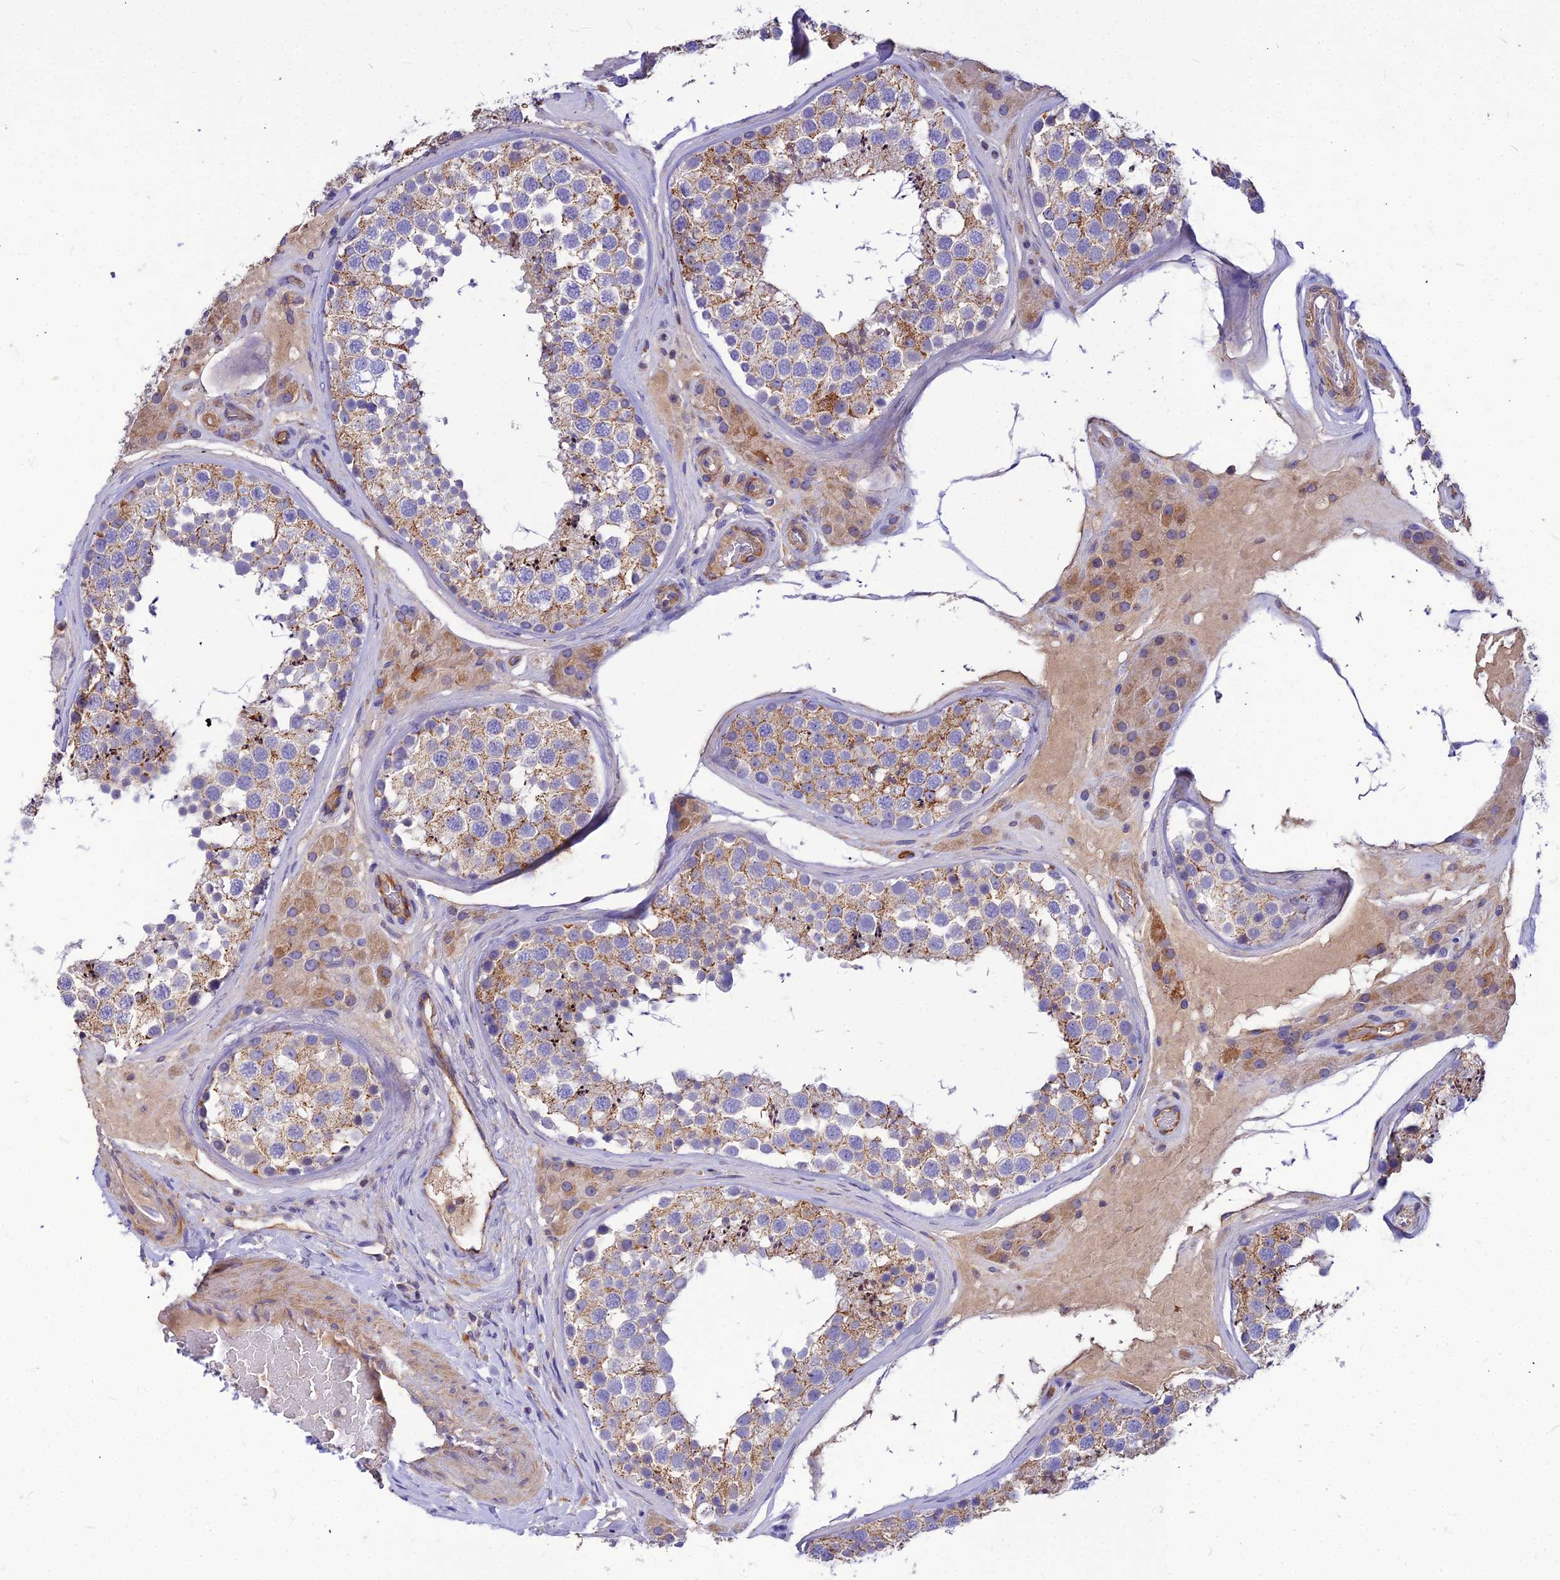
{"staining": {"intensity": "moderate", "quantity": "25%-75%", "location": "cytoplasmic/membranous"}, "tissue": "testis", "cell_type": "Cells in seminiferous ducts", "image_type": "normal", "snomed": [{"axis": "morphology", "description": "Normal tissue, NOS"}, {"axis": "topography", "description": "Testis"}], "caption": "Benign testis shows moderate cytoplasmic/membranous positivity in approximately 25%-75% of cells in seminiferous ducts, visualized by immunohistochemistry. (Stains: DAB in brown, nuclei in blue, Microscopy: brightfield microscopy at high magnification).", "gene": "ASPHD1", "patient": {"sex": "male", "age": 46}}